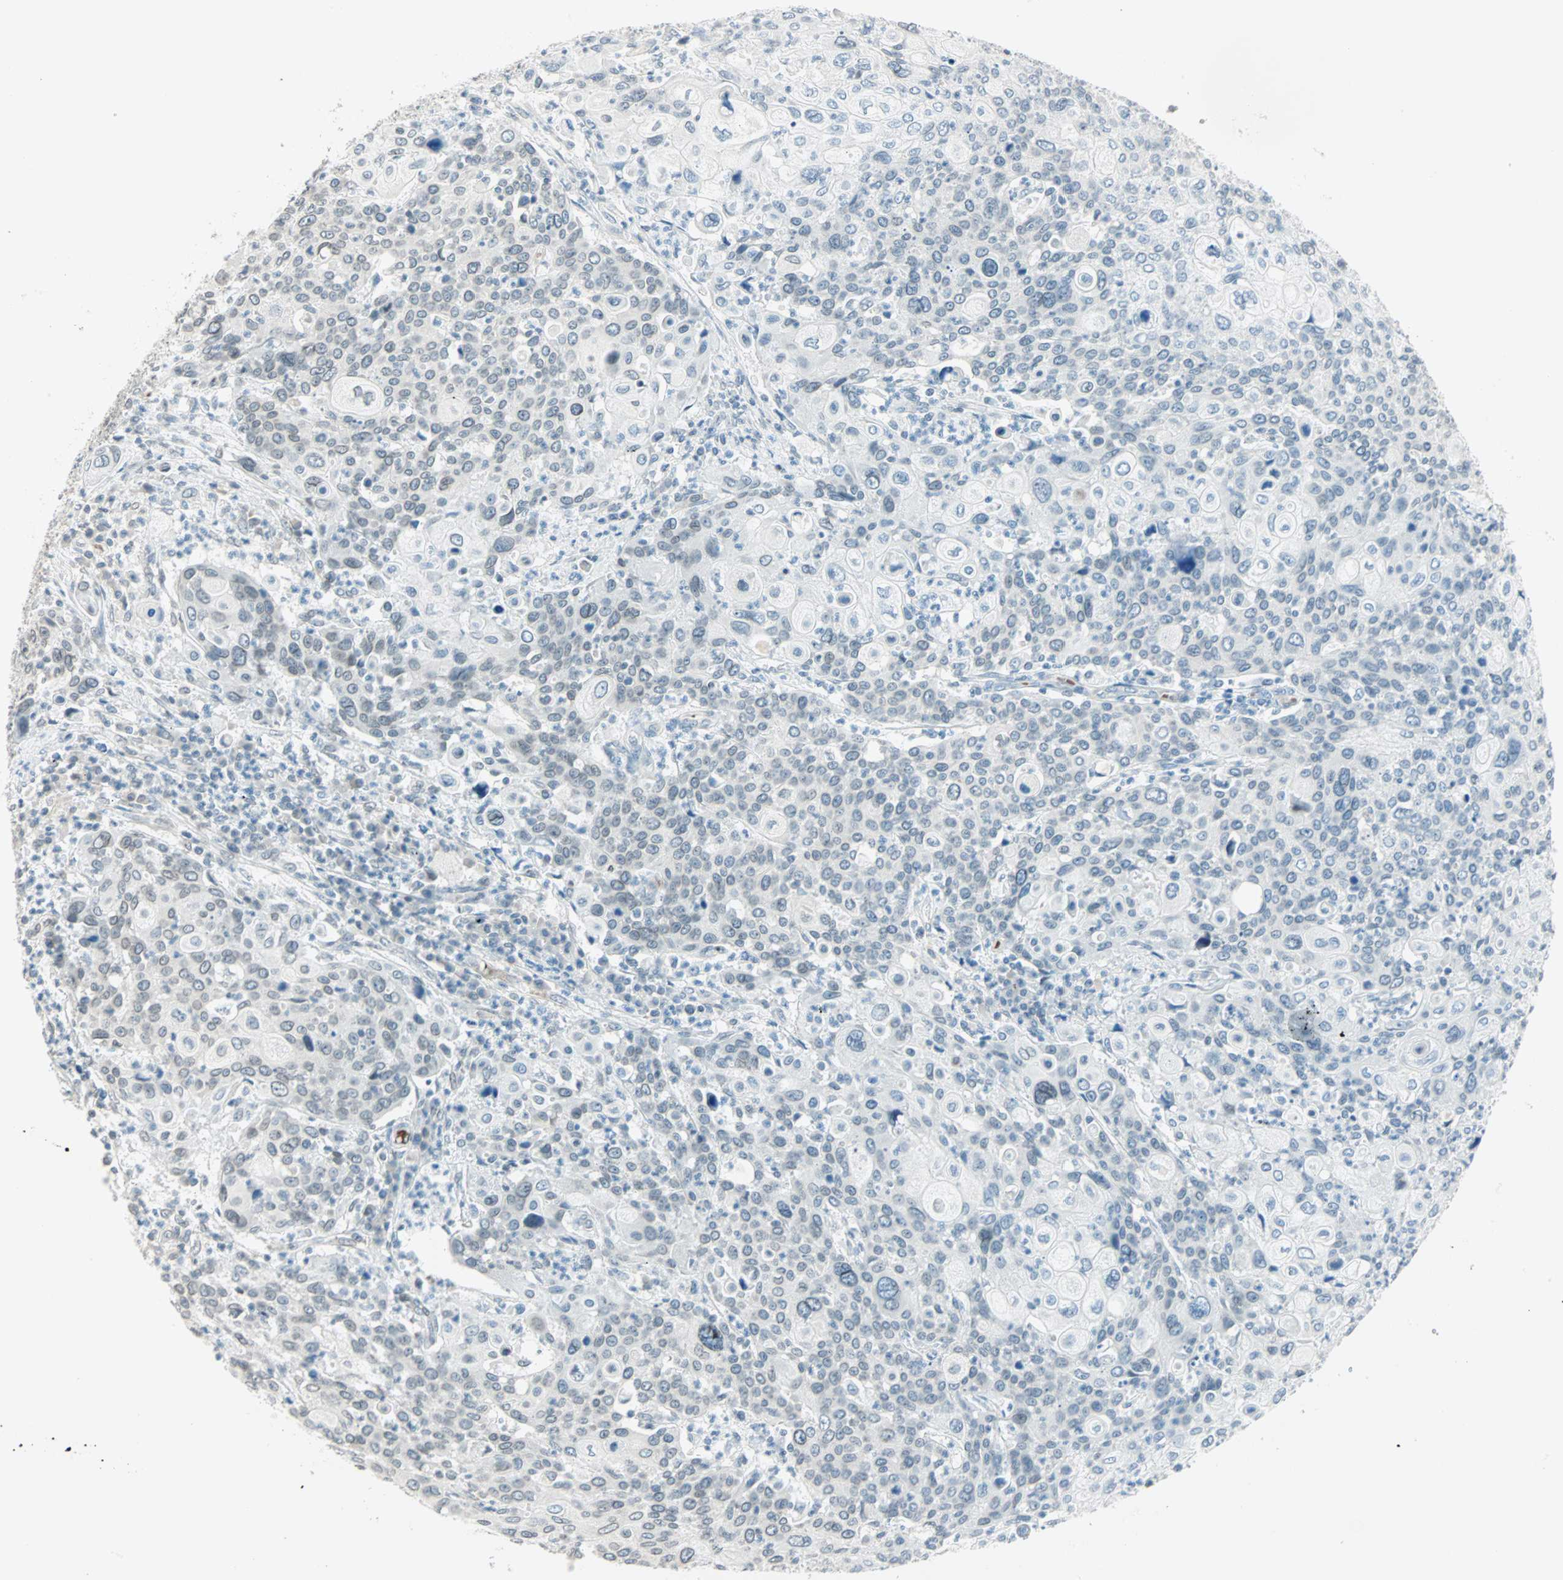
{"staining": {"intensity": "negative", "quantity": "none", "location": "none"}, "tissue": "cervical cancer", "cell_type": "Tumor cells", "image_type": "cancer", "snomed": [{"axis": "morphology", "description": "Squamous cell carcinoma, NOS"}, {"axis": "topography", "description": "Cervix"}], "caption": "Immunohistochemistry photomicrograph of cervical cancer stained for a protein (brown), which exhibits no staining in tumor cells.", "gene": "BCAN", "patient": {"sex": "female", "age": 40}}